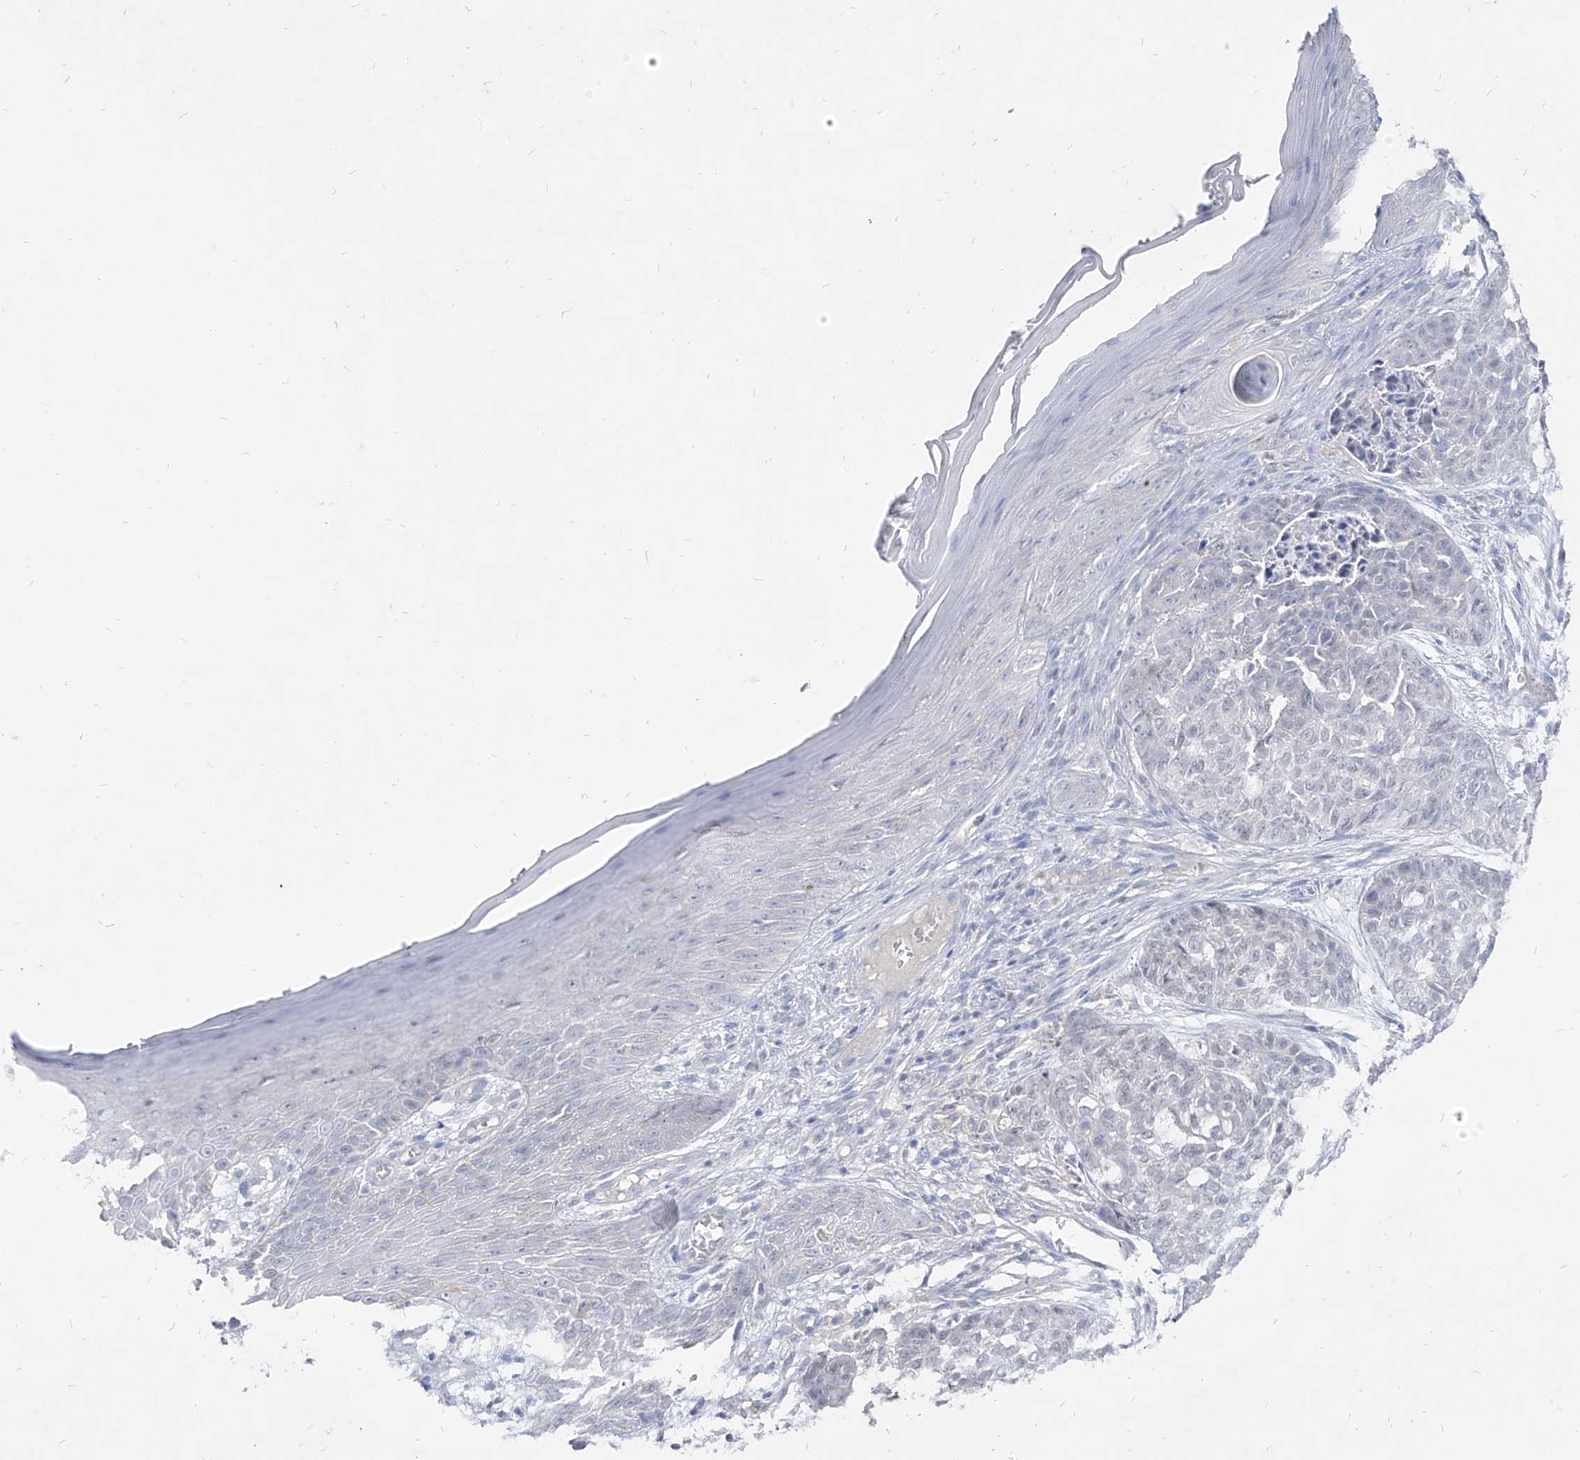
{"staining": {"intensity": "negative", "quantity": "none", "location": "none"}, "tissue": "skin cancer", "cell_type": "Tumor cells", "image_type": "cancer", "snomed": [{"axis": "morphology", "description": "Basal cell carcinoma"}, {"axis": "topography", "description": "Skin"}], "caption": "Immunohistochemical staining of basal cell carcinoma (skin) demonstrates no significant staining in tumor cells.", "gene": "RBFOX3", "patient": {"sex": "female", "age": 64}}